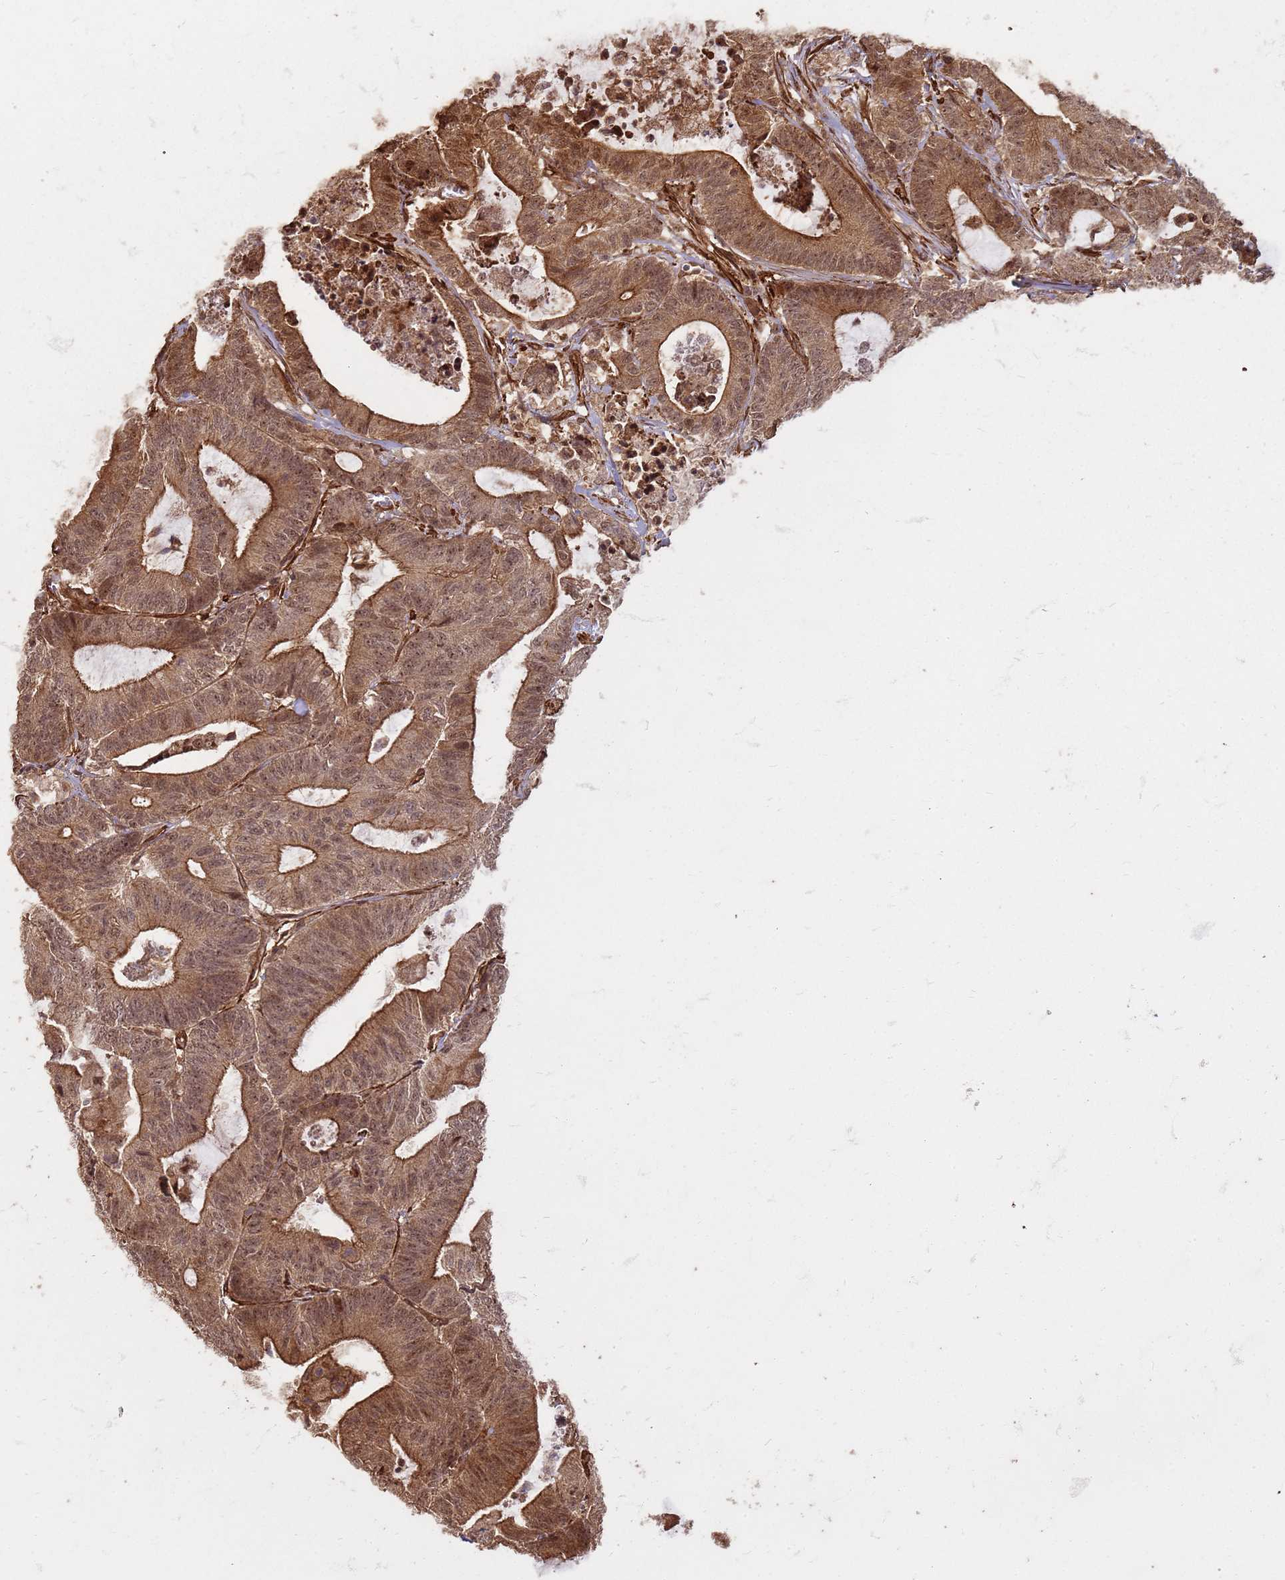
{"staining": {"intensity": "moderate", "quantity": ">75%", "location": "cytoplasmic/membranous,nuclear"}, "tissue": "colorectal cancer", "cell_type": "Tumor cells", "image_type": "cancer", "snomed": [{"axis": "morphology", "description": "Adenocarcinoma, NOS"}, {"axis": "topography", "description": "Colon"}], "caption": "Protein staining of adenocarcinoma (colorectal) tissue reveals moderate cytoplasmic/membranous and nuclear positivity in approximately >75% of tumor cells.", "gene": "KIF26A", "patient": {"sex": "female", "age": 84}}